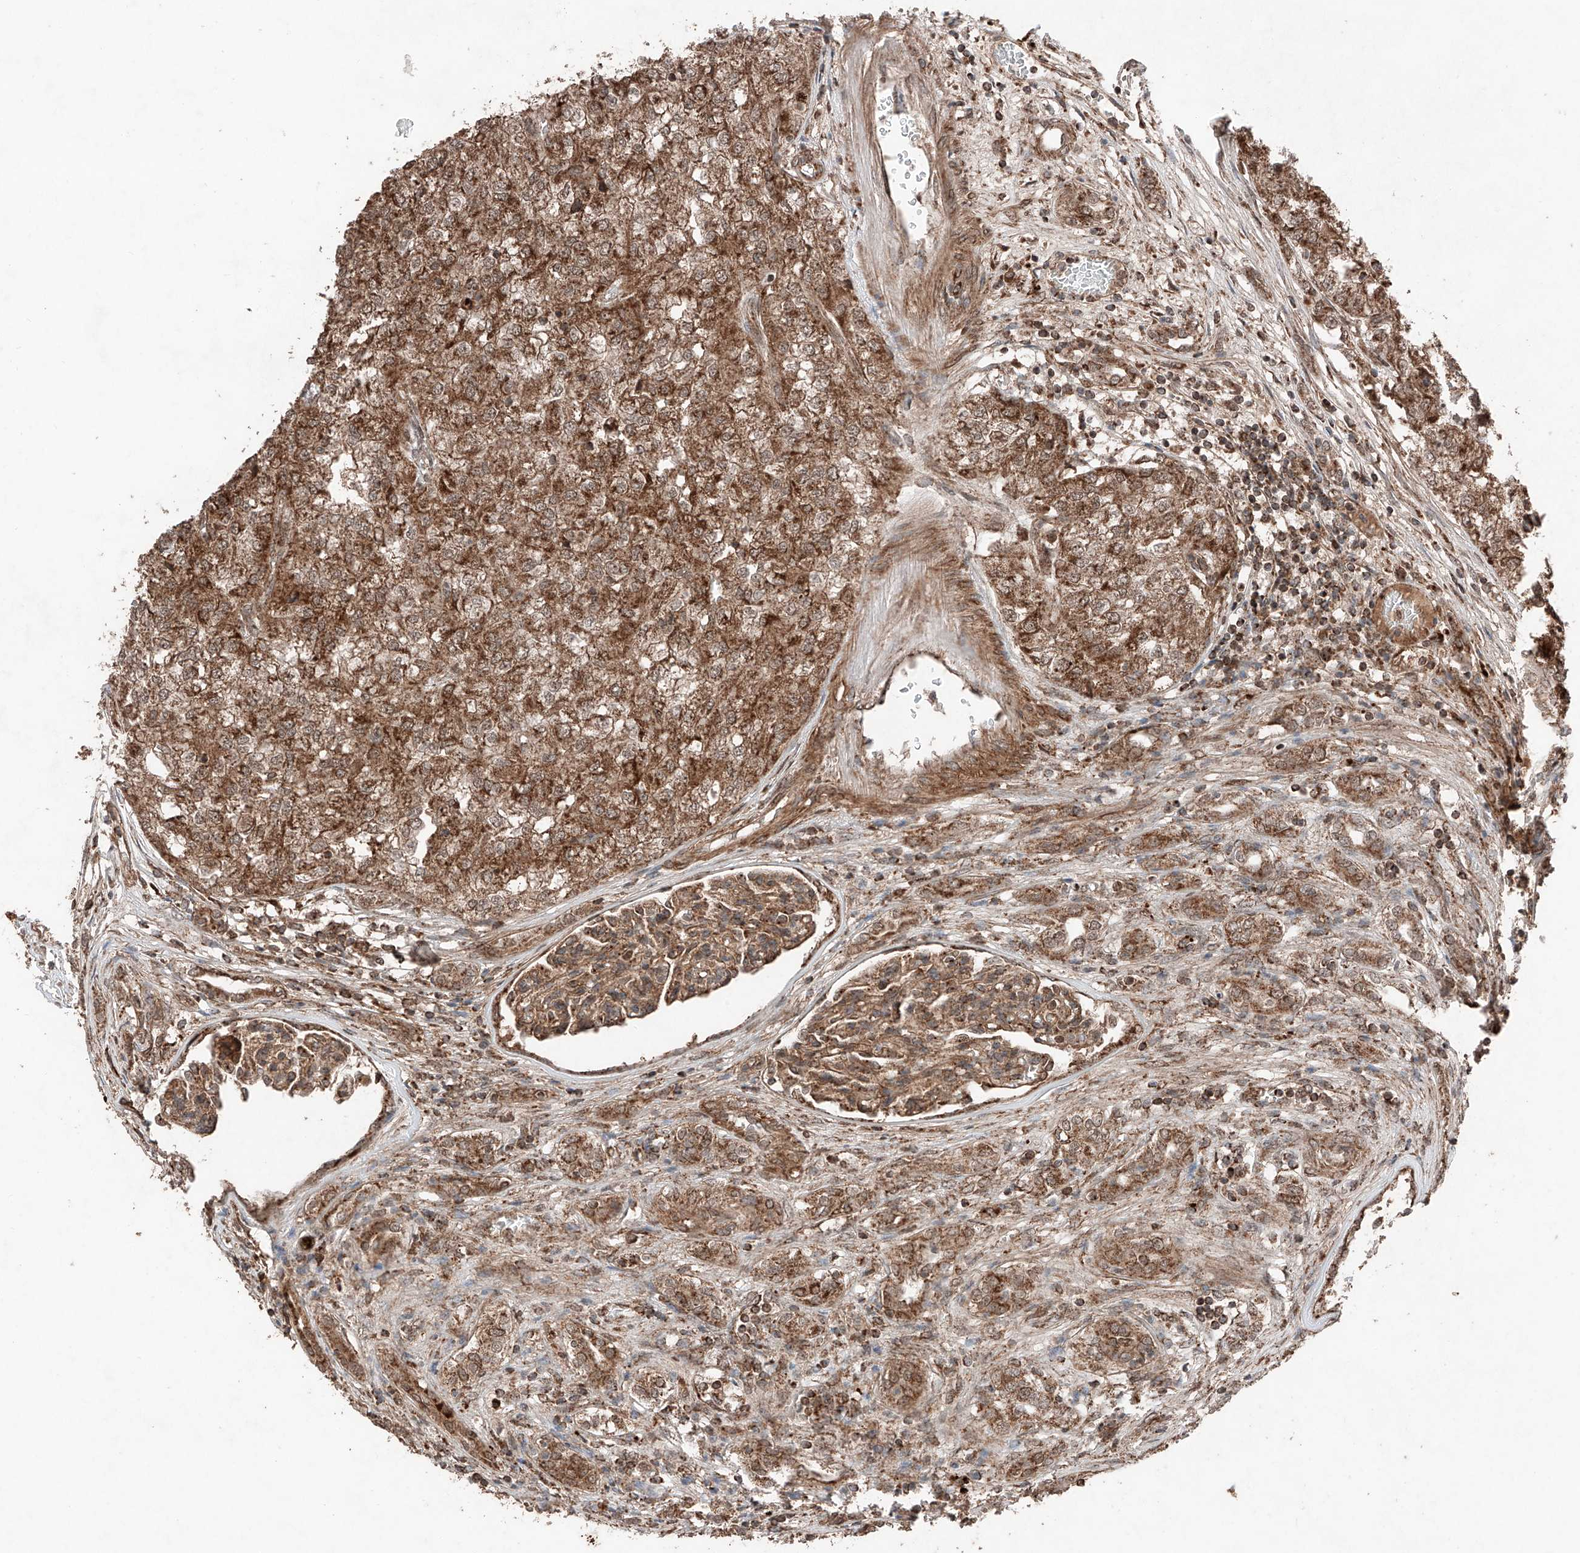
{"staining": {"intensity": "moderate", "quantity": ">75%", "location": "cytoplasmic/membranous"}, "tissue": "renal cancer", "cell_type": "Tumor cells", "image_type": "cancer", "snomed": [{"axis": "morphology", "description": "Adenocarcinoma, NOS"}, {"axis": "topography", "description": "Kidney"}], "caption": "Tumor cells reveal medium levels of moderate cytoplasmic/membranous staining in approximately >75% of cells in adenocarcinoma (renal).", "gene": "ZSCAN29", "patient": {"sex": "female", "age": 54}}